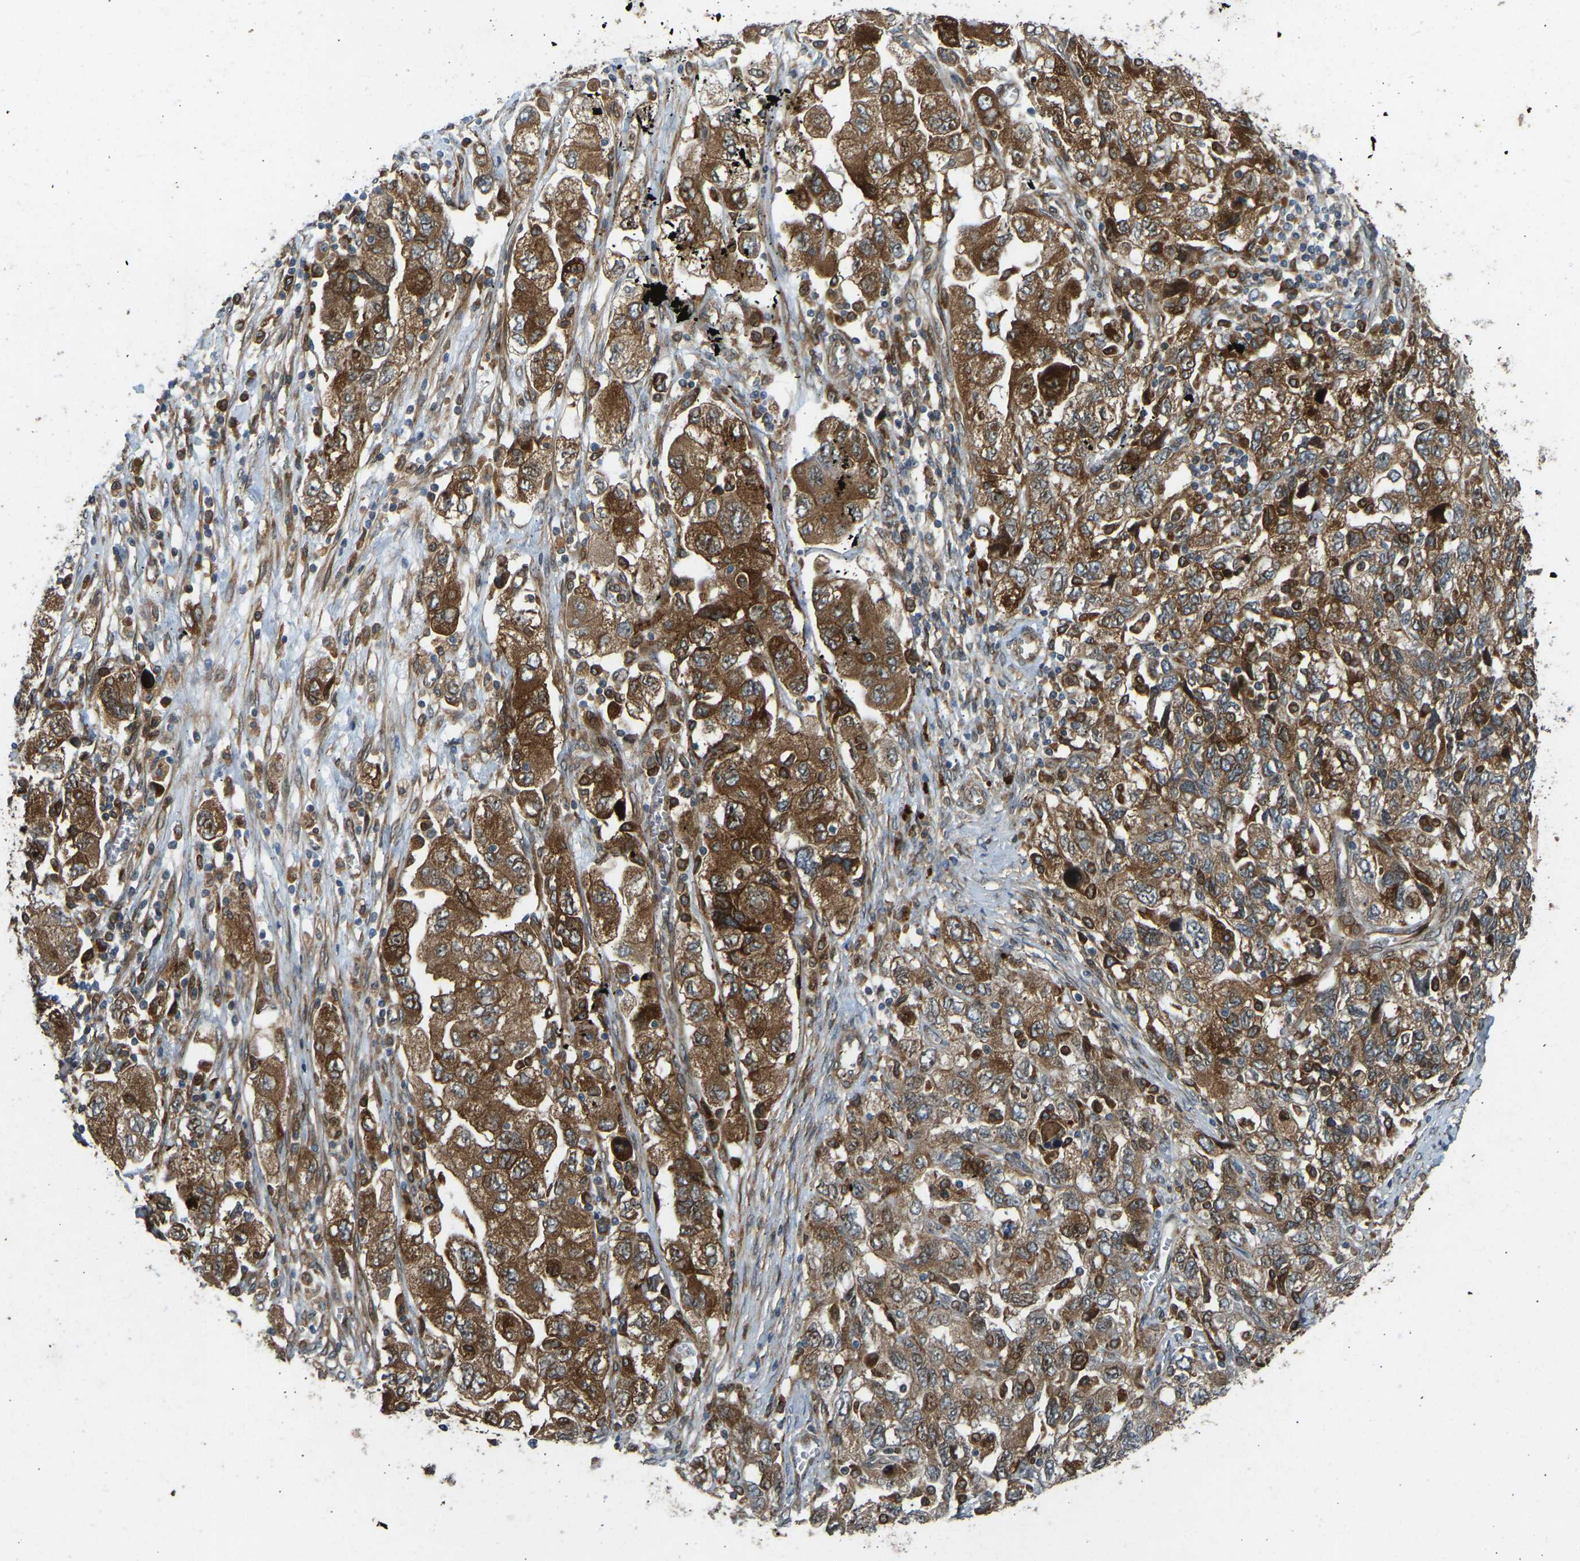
{"staining": {"intensity": "strong", "quantity": ">75%", "location": "cytoplasmic/membranous"}, "tissue": "ovarian cancer", "cell_type": "Tumor cells", "image_type": "cancer", "snomed": [{"axis": "morphology", "description": "Carcinoma, NOS"}, {"axis": "morphology", "description": "Cystadenocarcinoma, serous, NOS"}, {"axis": "topography", "description": "Ovary"}], "caption": "Protein analysis of ovarian cancer (carcinoma) tissue reveals strong cytoplasmic/membranous positivity in about >75% of tumor cells.", "gene": "OS9", "patient": {"sex": "female", "age": 69}}